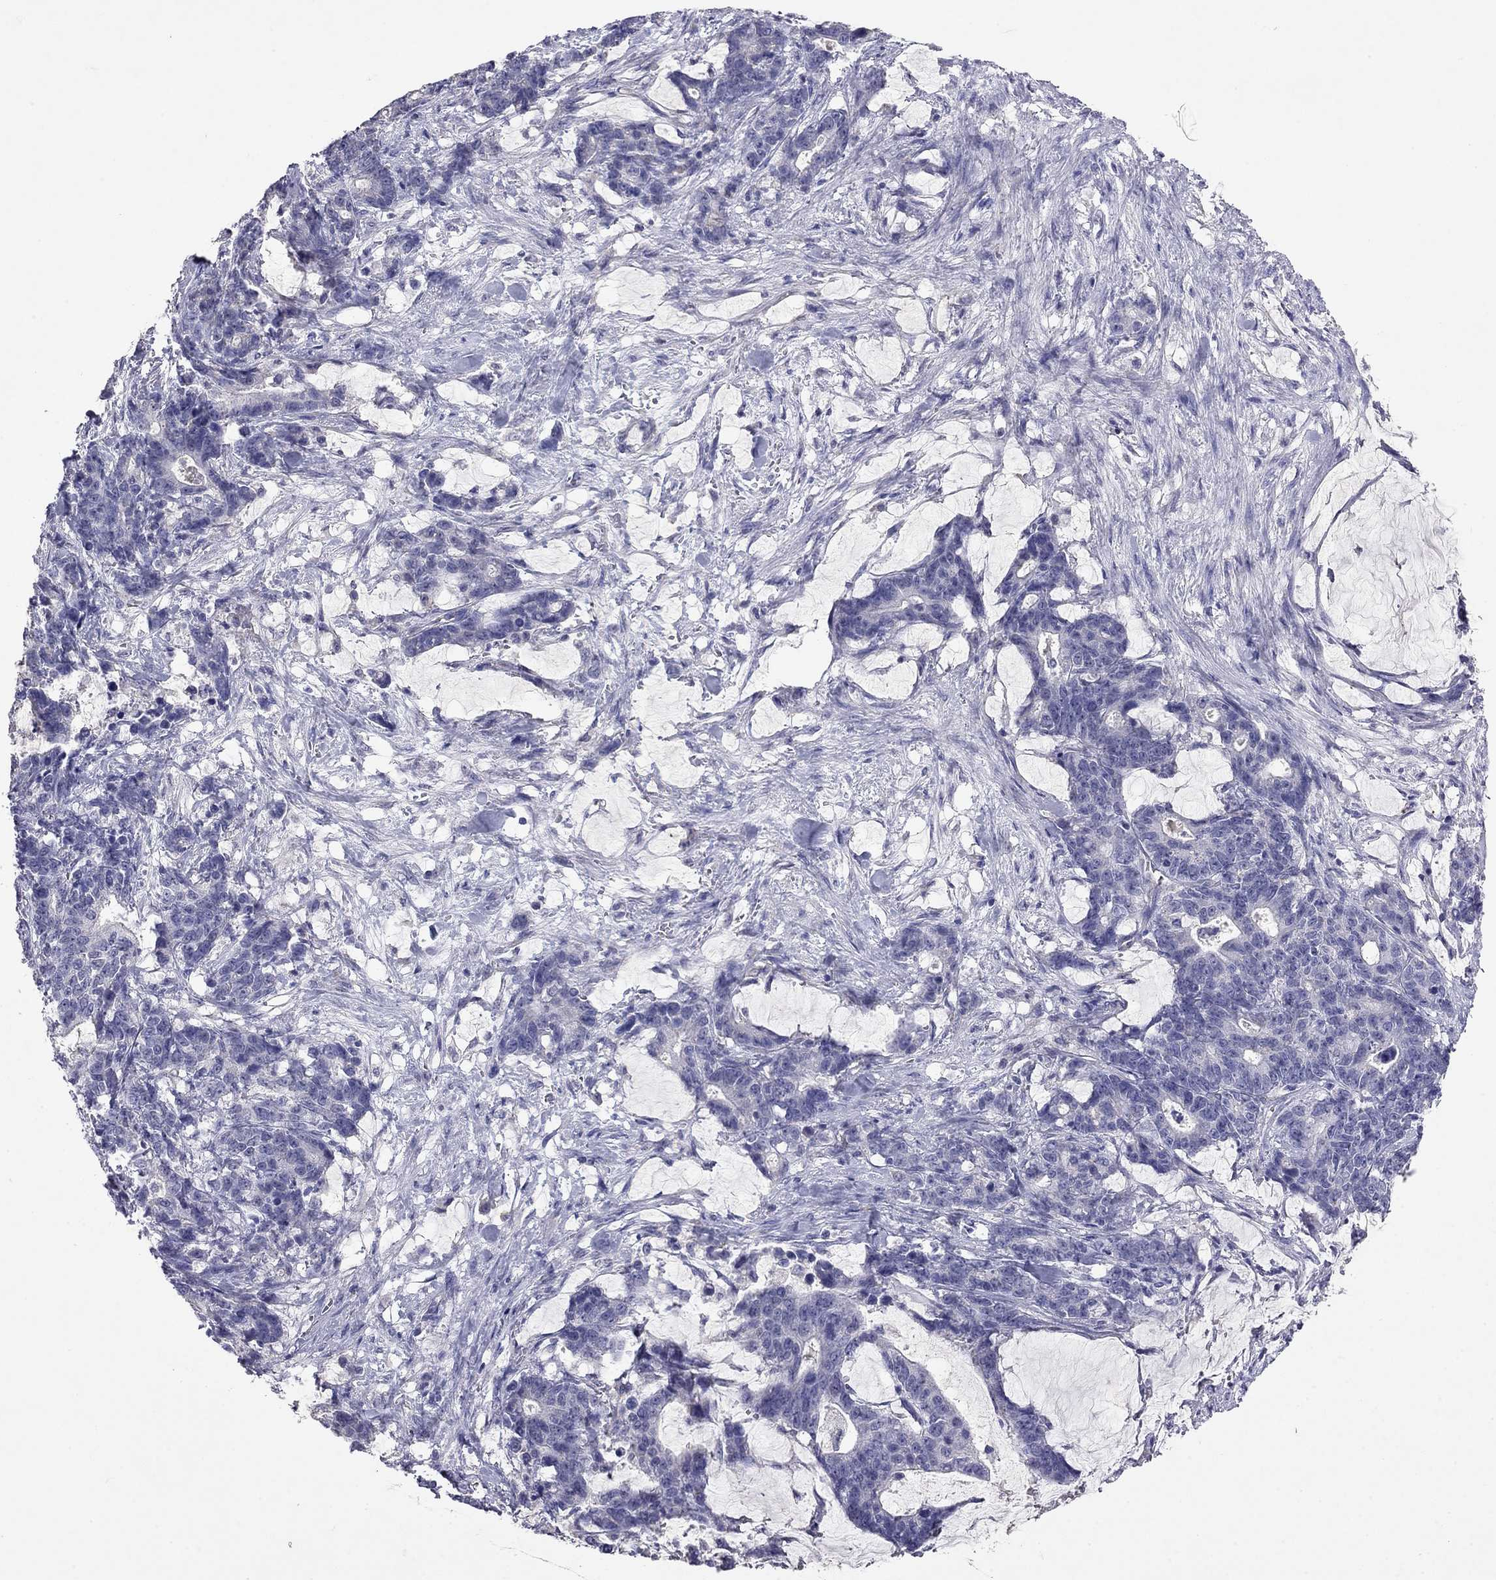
{"staining": {"intensity": "negative", "quantity": "none", "location": "none"}, "tissue": "stomach cancer", "cell_type": "Tumor cells", "image_type": "cancer", "snomed": [{"axis": "morphology", "description": "Normal tissue, NOS"}, {"axis": "morphology", "description": "Adenocarcinoma, NOS"}, {"axis": "topography", "description": "Stomach"}], "caption": "An immunohistochemistry histopathology image of stomach adenocarcinoma is shown. There is no staining in tumor cells of stomach adenocarcinoma.", "gene": "WNK3", "patient": {"sex": "female", "age": 64}}